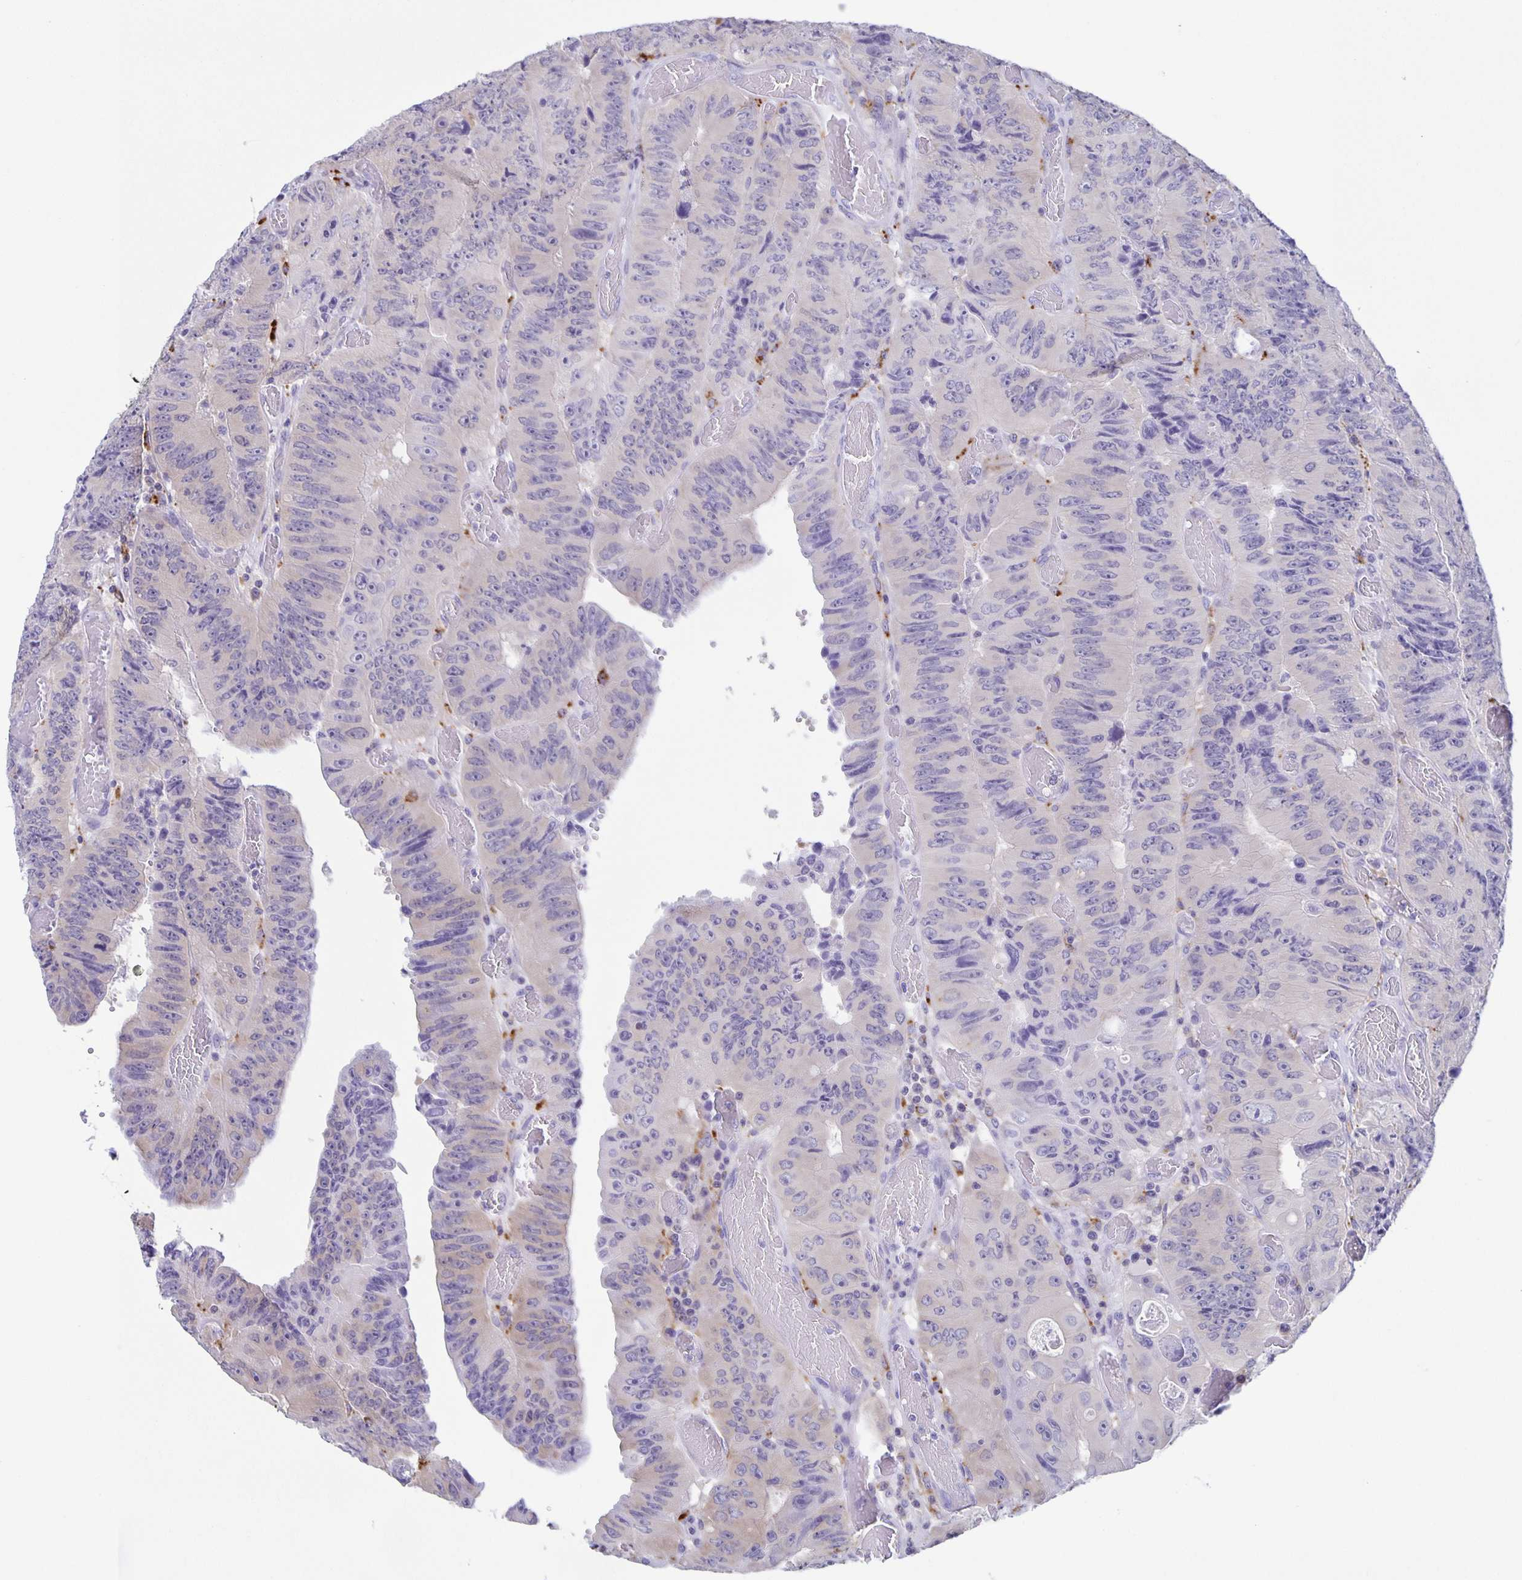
{"staining": {"intensity": "negative", "quantity": "none", "location": "none"}, "tissue": "colorectal cancer", "cell_type": "Tumor cells", "image_type": "cancer", "snomed": [{"axis": "morphology", "description": "Adenocarcinoma, NOS"}, {"axis": "topography", "description": "Colon"}], "caption": "A micrograph of human colorectal adenocarcinoma is negative for staining in tumor cells.", "gene": "LIPA", "patient": {"sex": "female", "age": 84}}